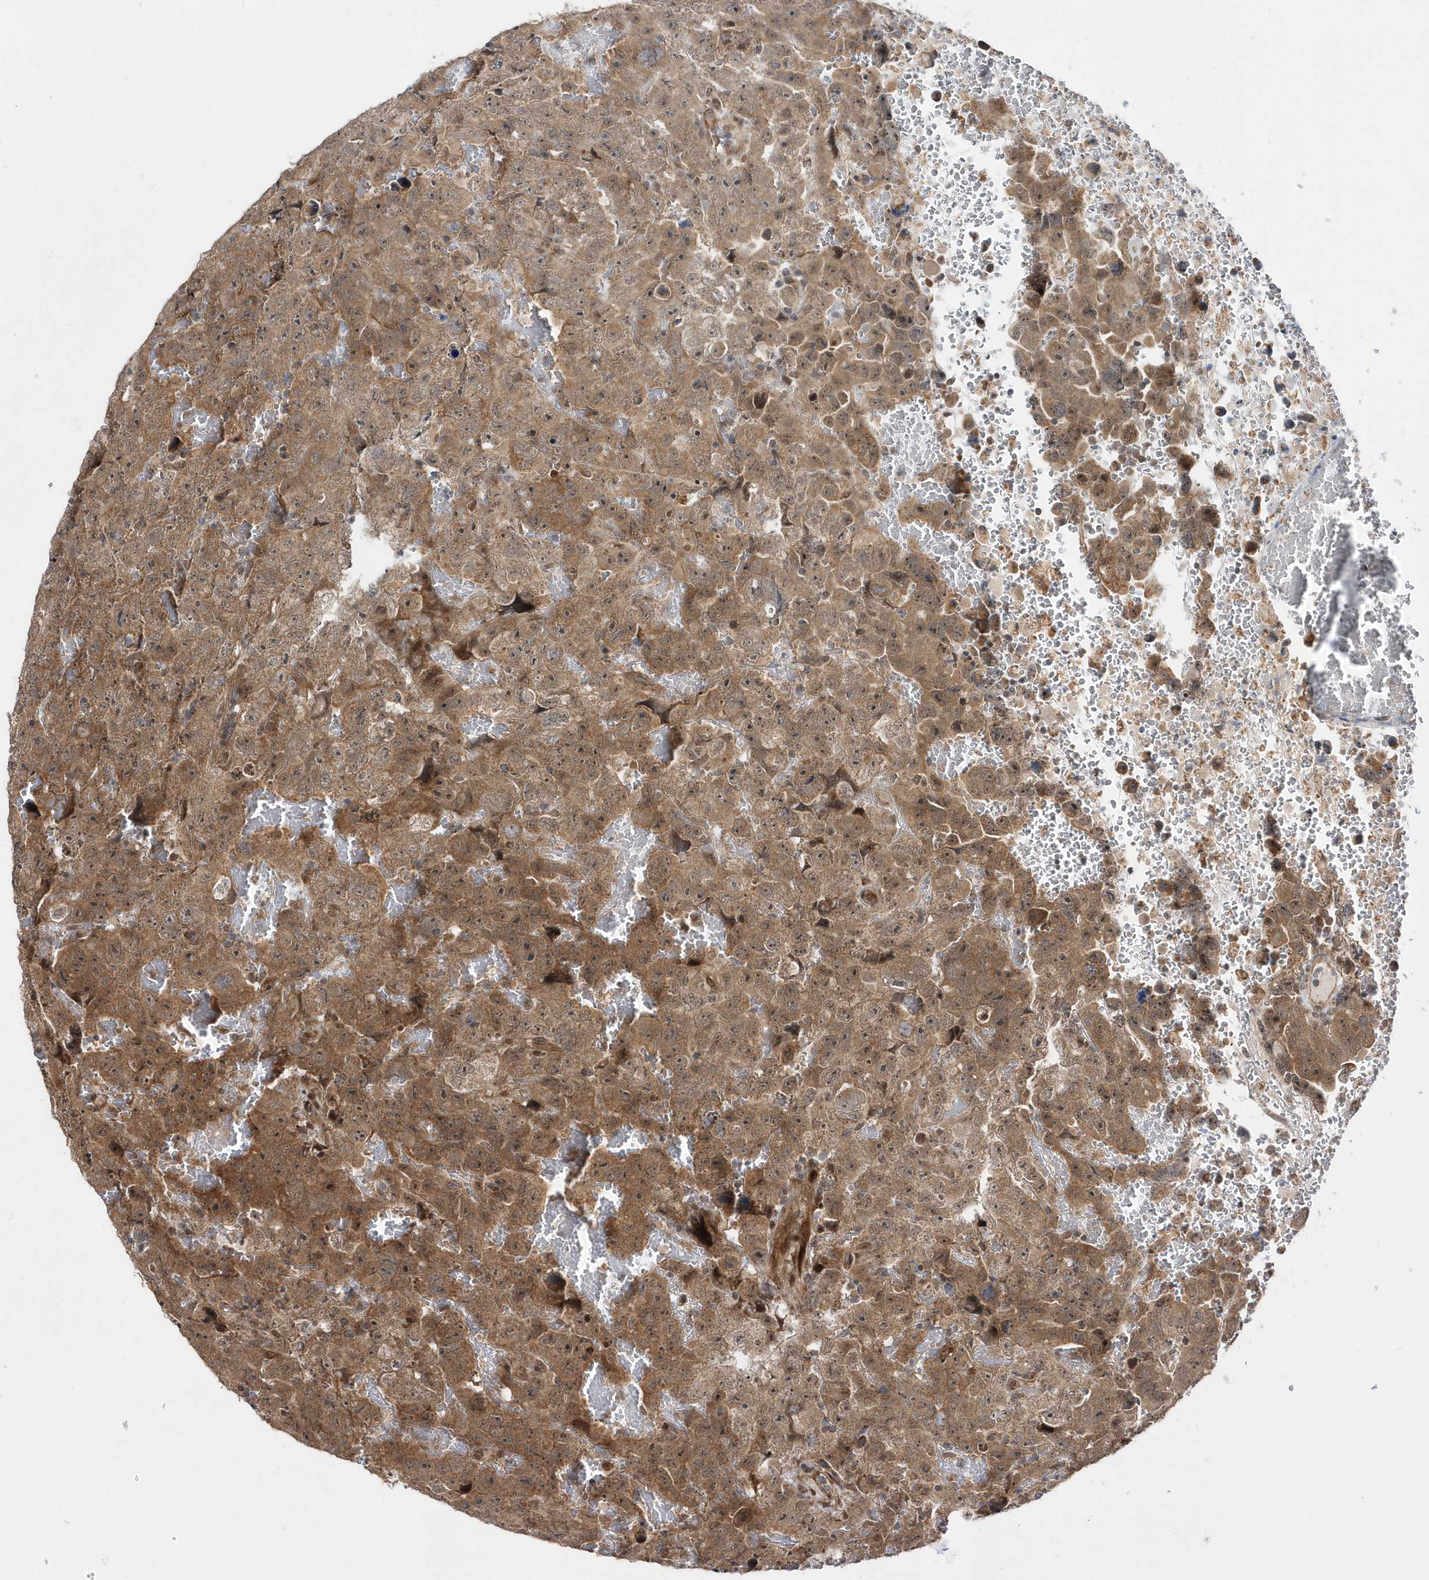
{"staining": {"intensity": "moderate", "quantity": ">75%", "location": "cytoplasmic/membranous,nuclear"}, "tissue": "testis cancer", "cell_type": "Tumor cells", "image_type": "cancer", "snomed": [{"axis": "morphology", "description": "Carcinoma, Embryonal, NOS"}, {"axis": "topography", "description": "Testis"}], "caption": "Moderate cytoplasmic/membranous and nuclear expression is present in about >75% of tumor cells in embryonal carcinoma (testis).", "gene": "DALRD3", "patient": {"sex": "male", "age": 45}}